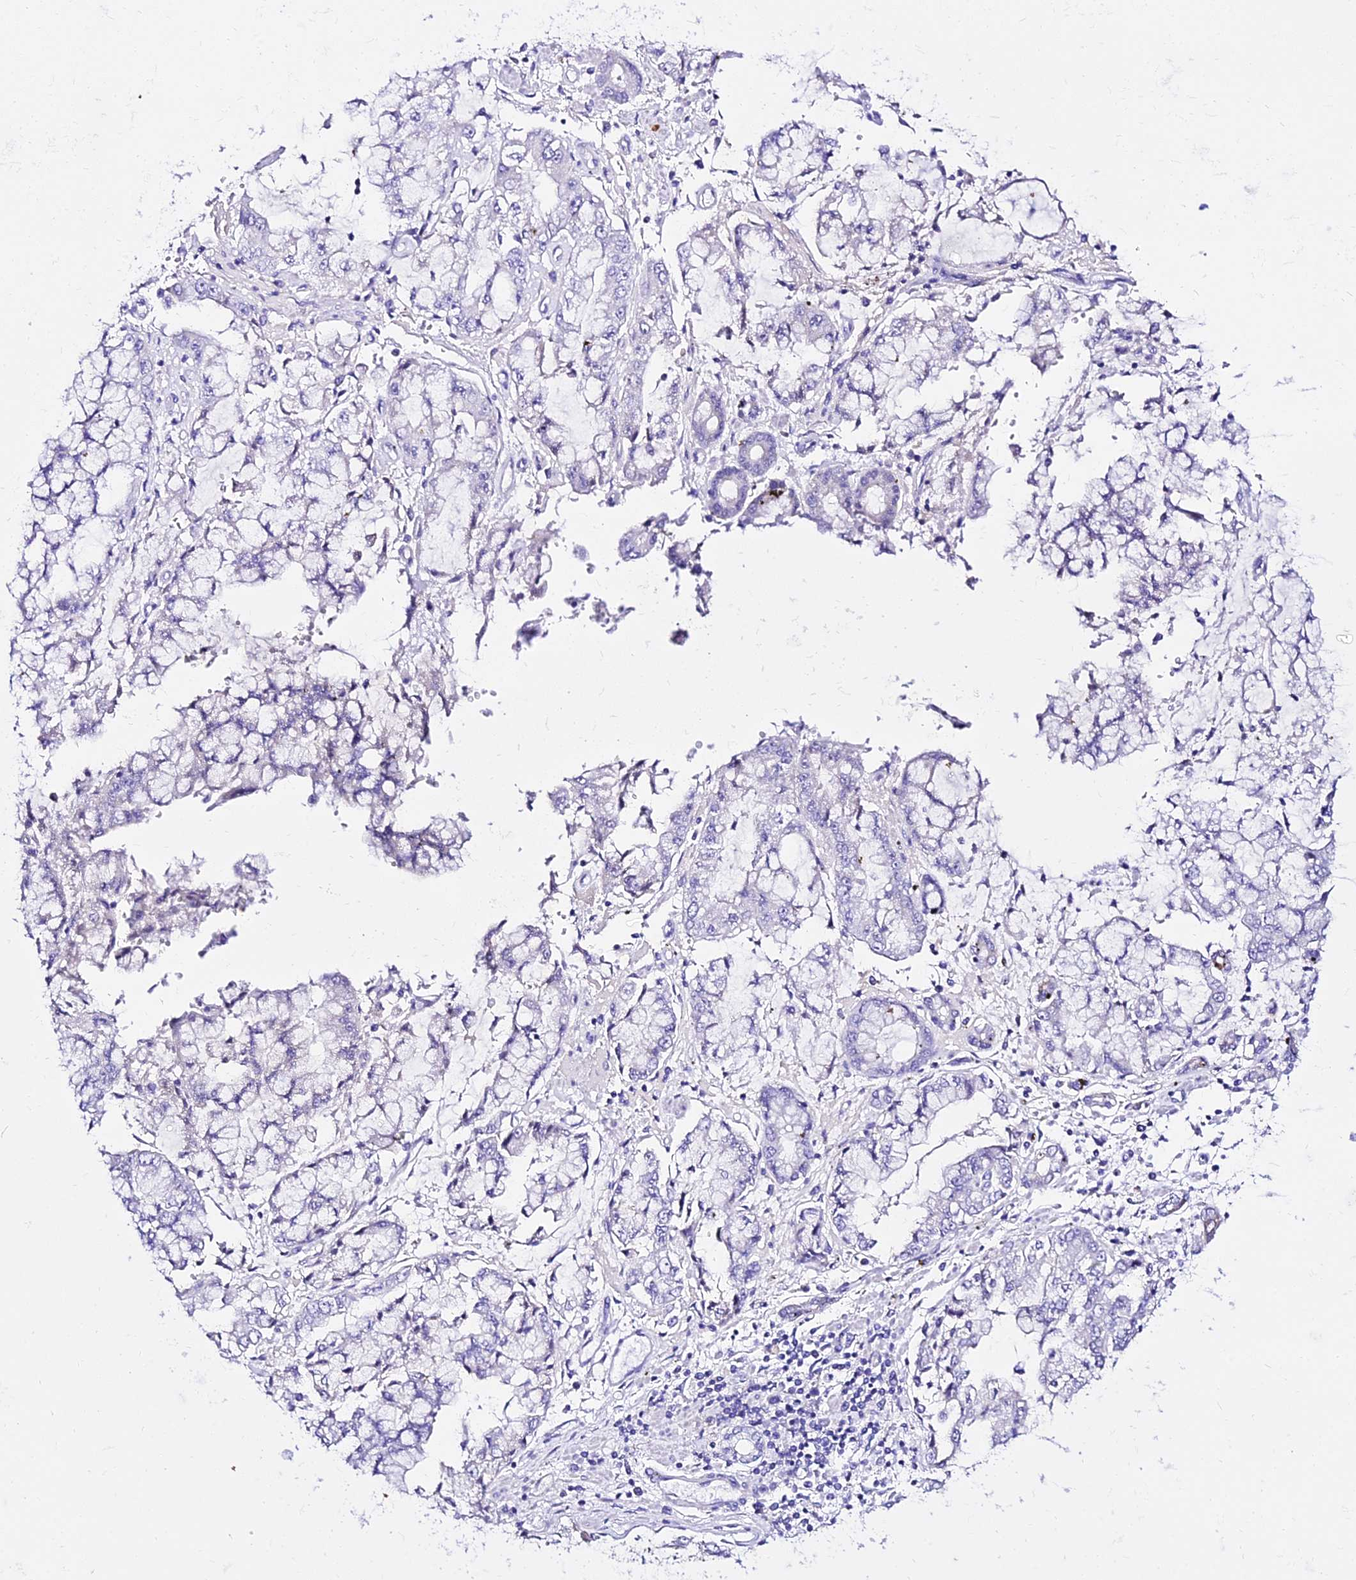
{"staining": {"intensity": "negative", "quantity": "none", "location": "none"}, "tissue": "stomach cancer", "cell_type": "Tumor cells", "image_type": "cancer", "snomed": [{"axis": "morphology", "description": "Adenocarcinoma, NOS"}, {"axis": "topography", "description": "Stomach"}], "caption": "This is an immunohistochemistry (IHC) histopathology image of stomach cancer (adenocarcinoma). There is no positivity in tumor cells.", "gene": "DEFB106A", "patient": {"sex": "male", "age": 76}}